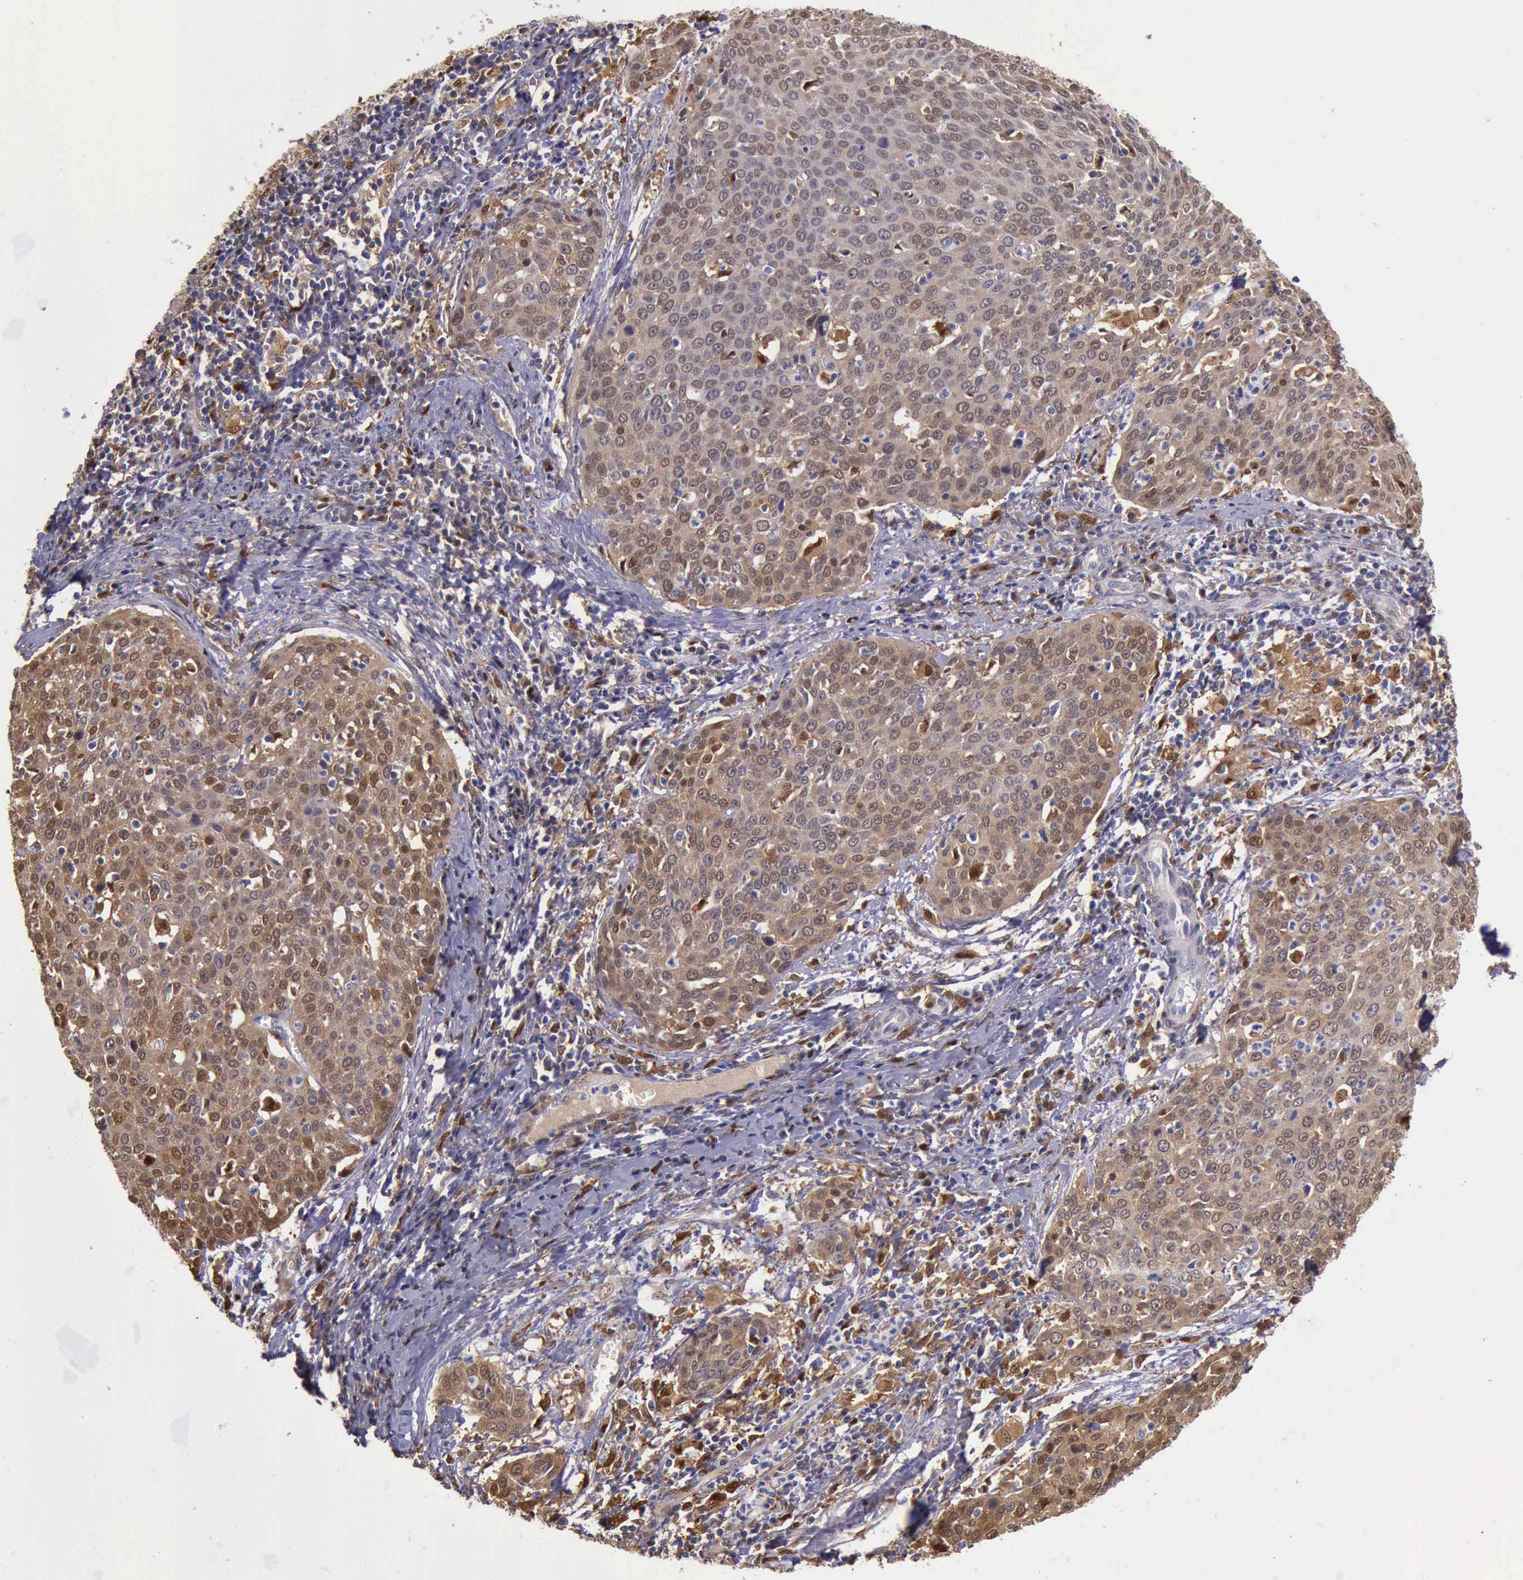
{"staining": {"intensity": "moderate", "quantity": "25%-75%", "location": "cytoplasmic/membranous,nuclear"}, "tissue": "cervical cancer", "cell_type": "Tumor cells", "image_type": "cancer", "snomed": [{"axis": "morphology", "description": "Squamous cell carcinoma, NOS"}, {"axis": "topography", "description": "Cervix"}], "caption": "A medium amount of moderate cytoplasmic/membranous and nuclear positivity is seen in about 25%-75% of tumor cells in cervical cancer (squamous cell carcinoma) tissue.", "gene": "TYMP", "patient": {"sex": "female", "age": 38}}